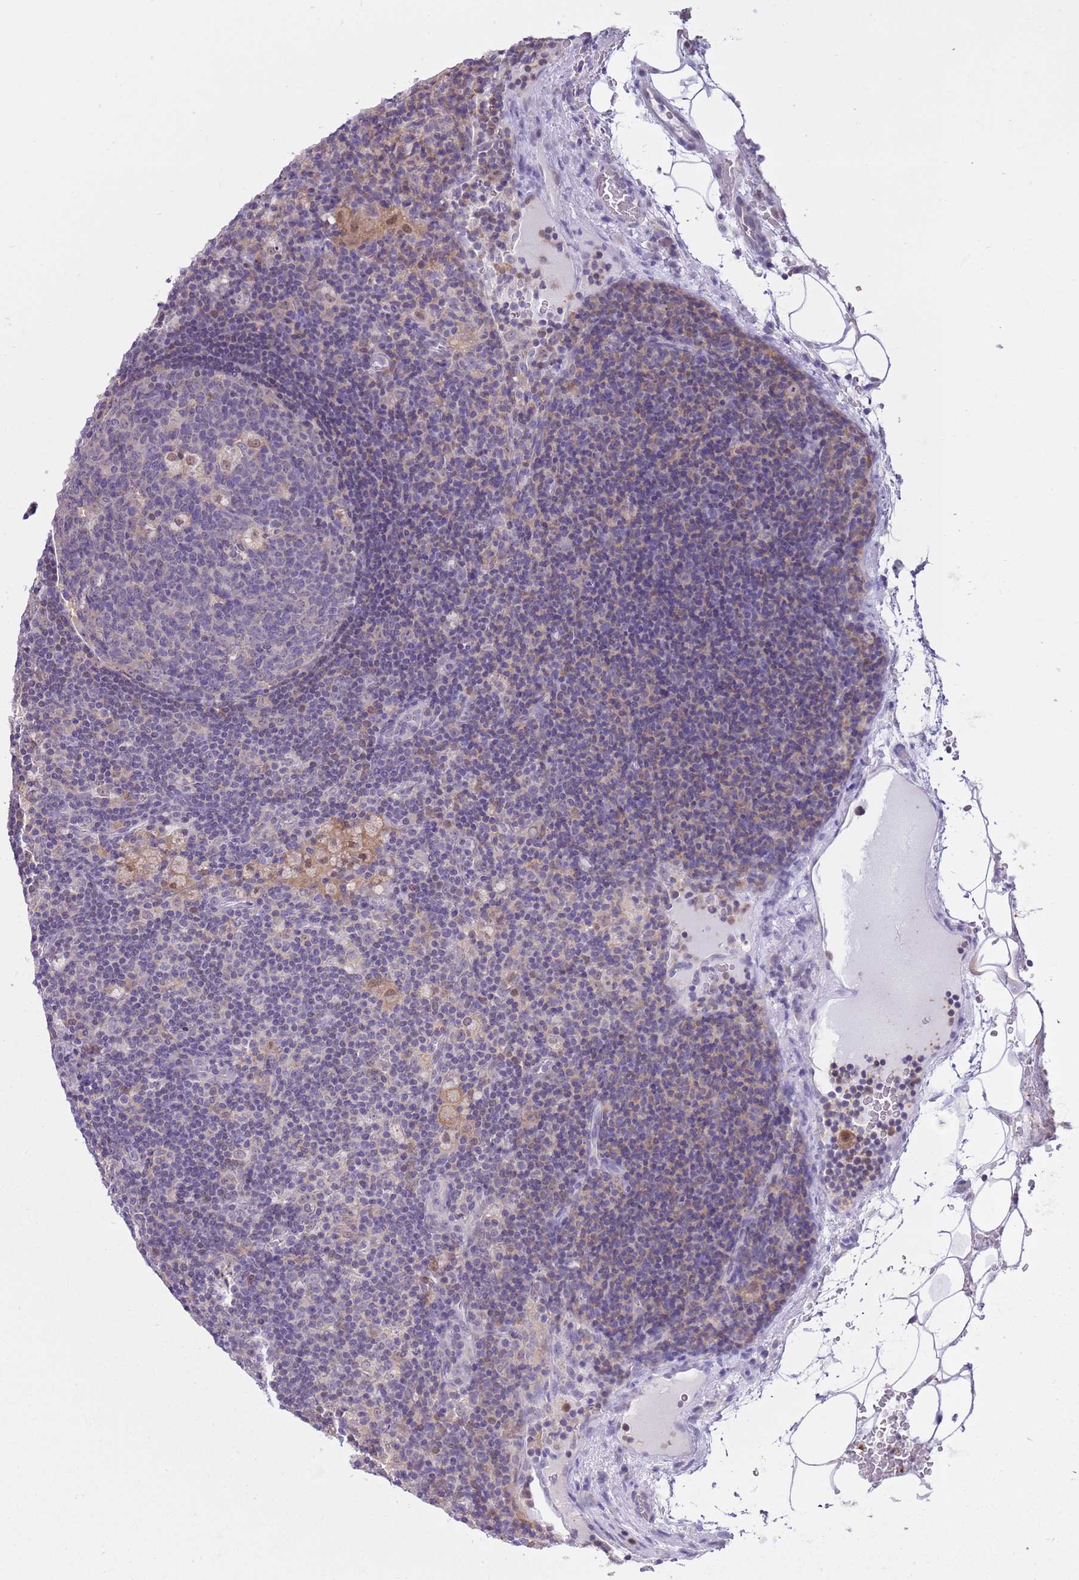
{"staining": {"intensity": "negative", "quantity": "none", "location": "none"}, "tissue": "lymph node", "cell_type": "Germinal center cells", "image_type": "normal", "snomed": [{"axis": "morphology", "description": "Normal tissue, NOS"}, {"axis": "topography", "description": "Lymph node"}], "caption": "Protein analysis of unremarkable lymph node reveals no significant staining in germinal center cells. (DAB immunohistochemistry, high magnification).", "gene": "DDI2", "patient": {"sex": "male", "age": 58}}